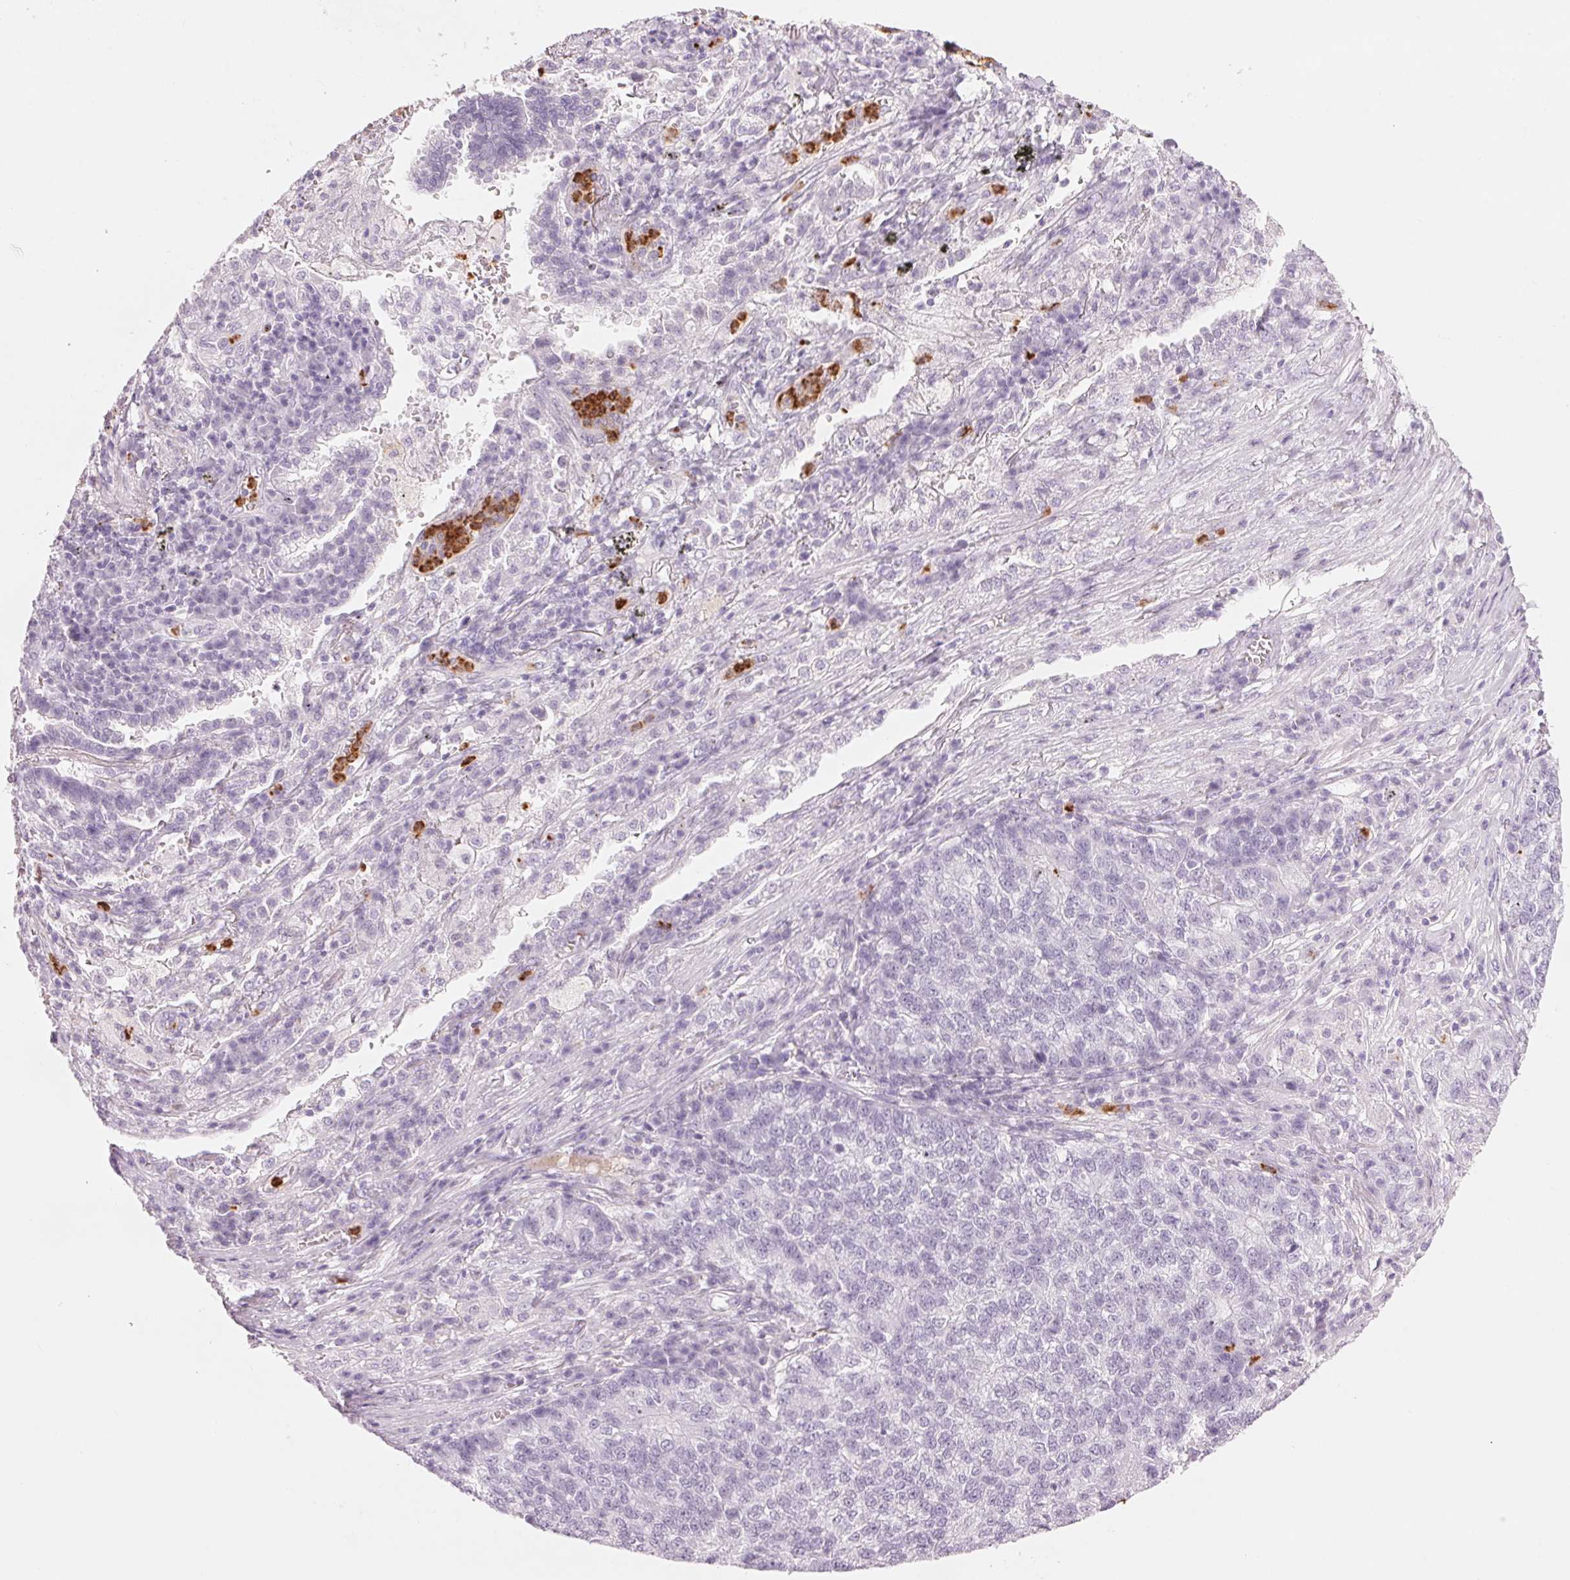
{"staining": {"intensity": "negative", "quantity": "none", "location": "none"}, "tissue": "lung cancer", "cell_type": "Tumor cells", "image_type": "cancer", "snomed": [{"axis": "morphology", "description": "Adenocarcinoma, NOS"}, {"axis": "topography", "description": "Lung"}], "caption": "A high-resolution micrograph shows immunohistochemistry (IHC) staining of lung adenocarcinoma, which reveals no significant staining in tumor cells.", "gene": "KLK7", "patient": {"sex": "male", "age": 57}}